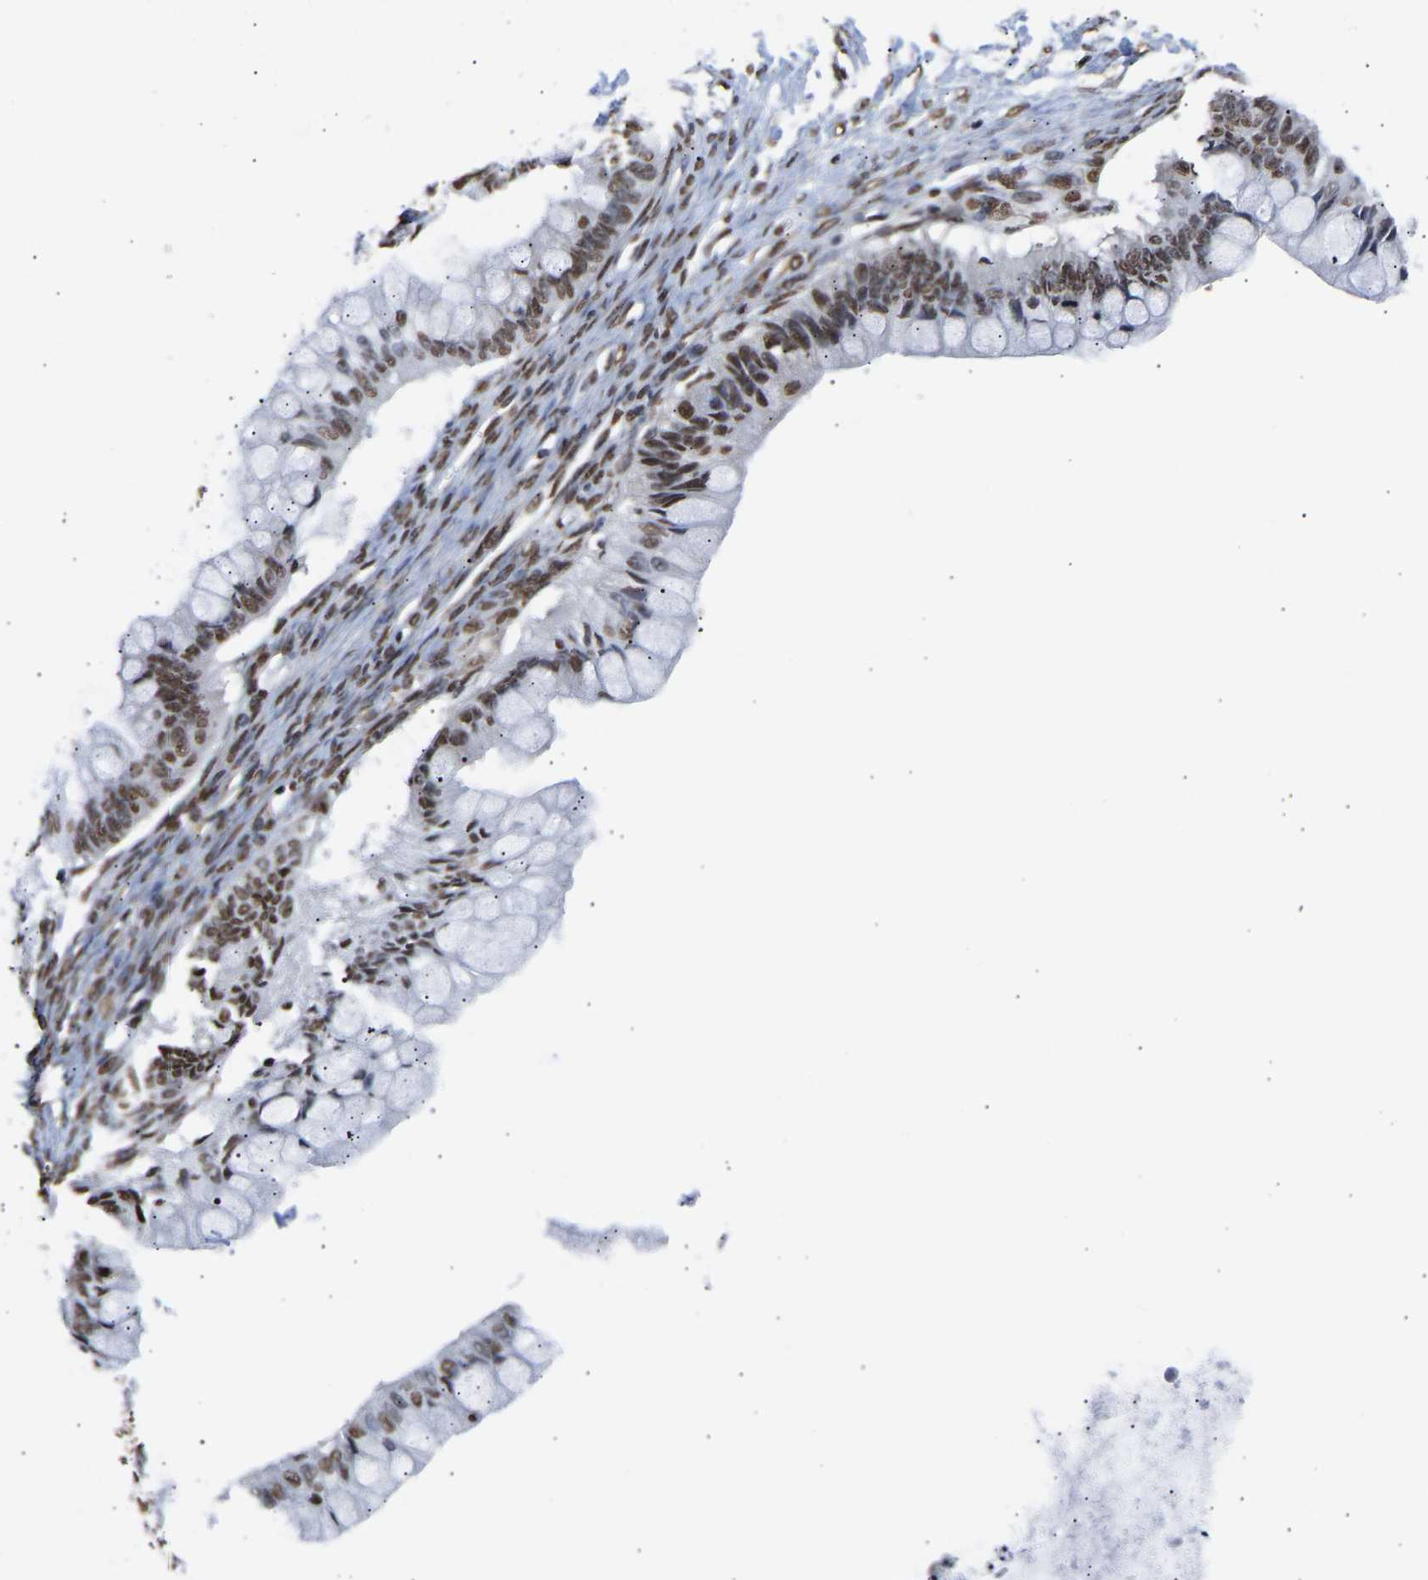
{"staining": {"intensity": "moderate", "quantity": ">75%", "location": "nuclear"}, "tissue": "ovarian cancer", "cell_type": "Tumor cells", "image_type": "cancer", "snomed": [{"axis": "morphology", "description": "Cystadenocarcinoma, mucinous, NOS"}, {"axis": "topography", "description": "Ovary"}], "caption": "Tumor cells exhibit medium levels of moderate nuclear positivity in about >75% of cells in mucinous cystadenocarcinoma (ovarian). The protein of interest is shown in brown color, while the nuclei are stained blue.", "gene": "PSIP1", "patient": {"sex": "female", "age": 57}}